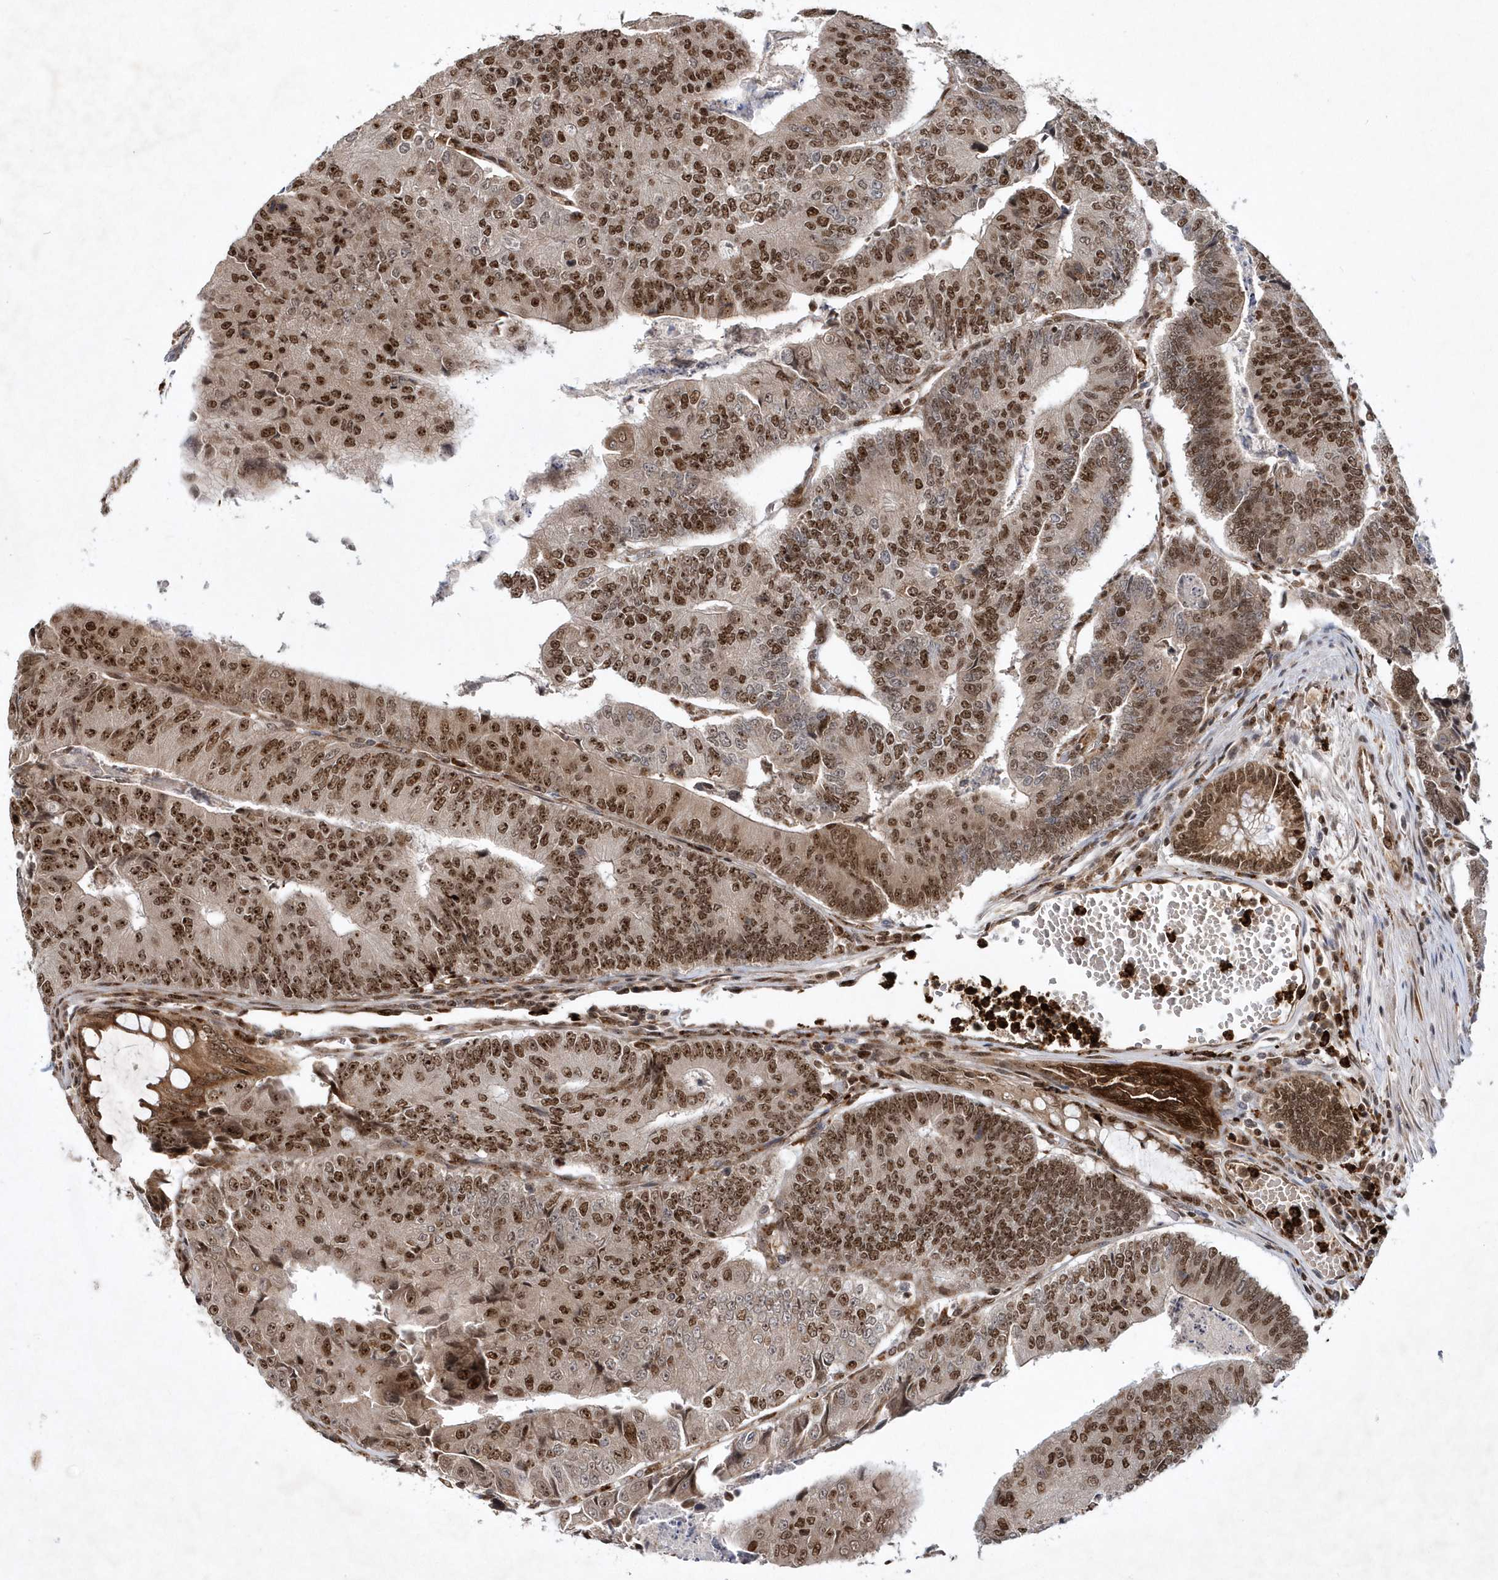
{"staining": {"intensity": "moderate", "quantity": ">75%", "location": "cytoplasmic/membranous,nuclear"}, "tissue": "colorectal cancer", "cell_type": "Tumor cells", "image_type": "cancer", "snomed": [{"axis": "morphology", "description": "Adenocarcinoma, NOS"}, {"axis": "topography", "description": "Colon"}], "caption": "Colorectal cancer stained with DAB (3,3'-diaminobenzidine) immunohistochemistry exhibits medium levels of moderate cytoplasmic/membranous and nuclear positivity in about >75% of tumor cells. The protein is stained brown, and the nuclei are stained in blue (DAB (3,3'-diaminobenzidine) IHC with brightfield microscopy, high magnification).", "gene": "SOWAHB", "patient": {"sex": "female", "age": 67}}